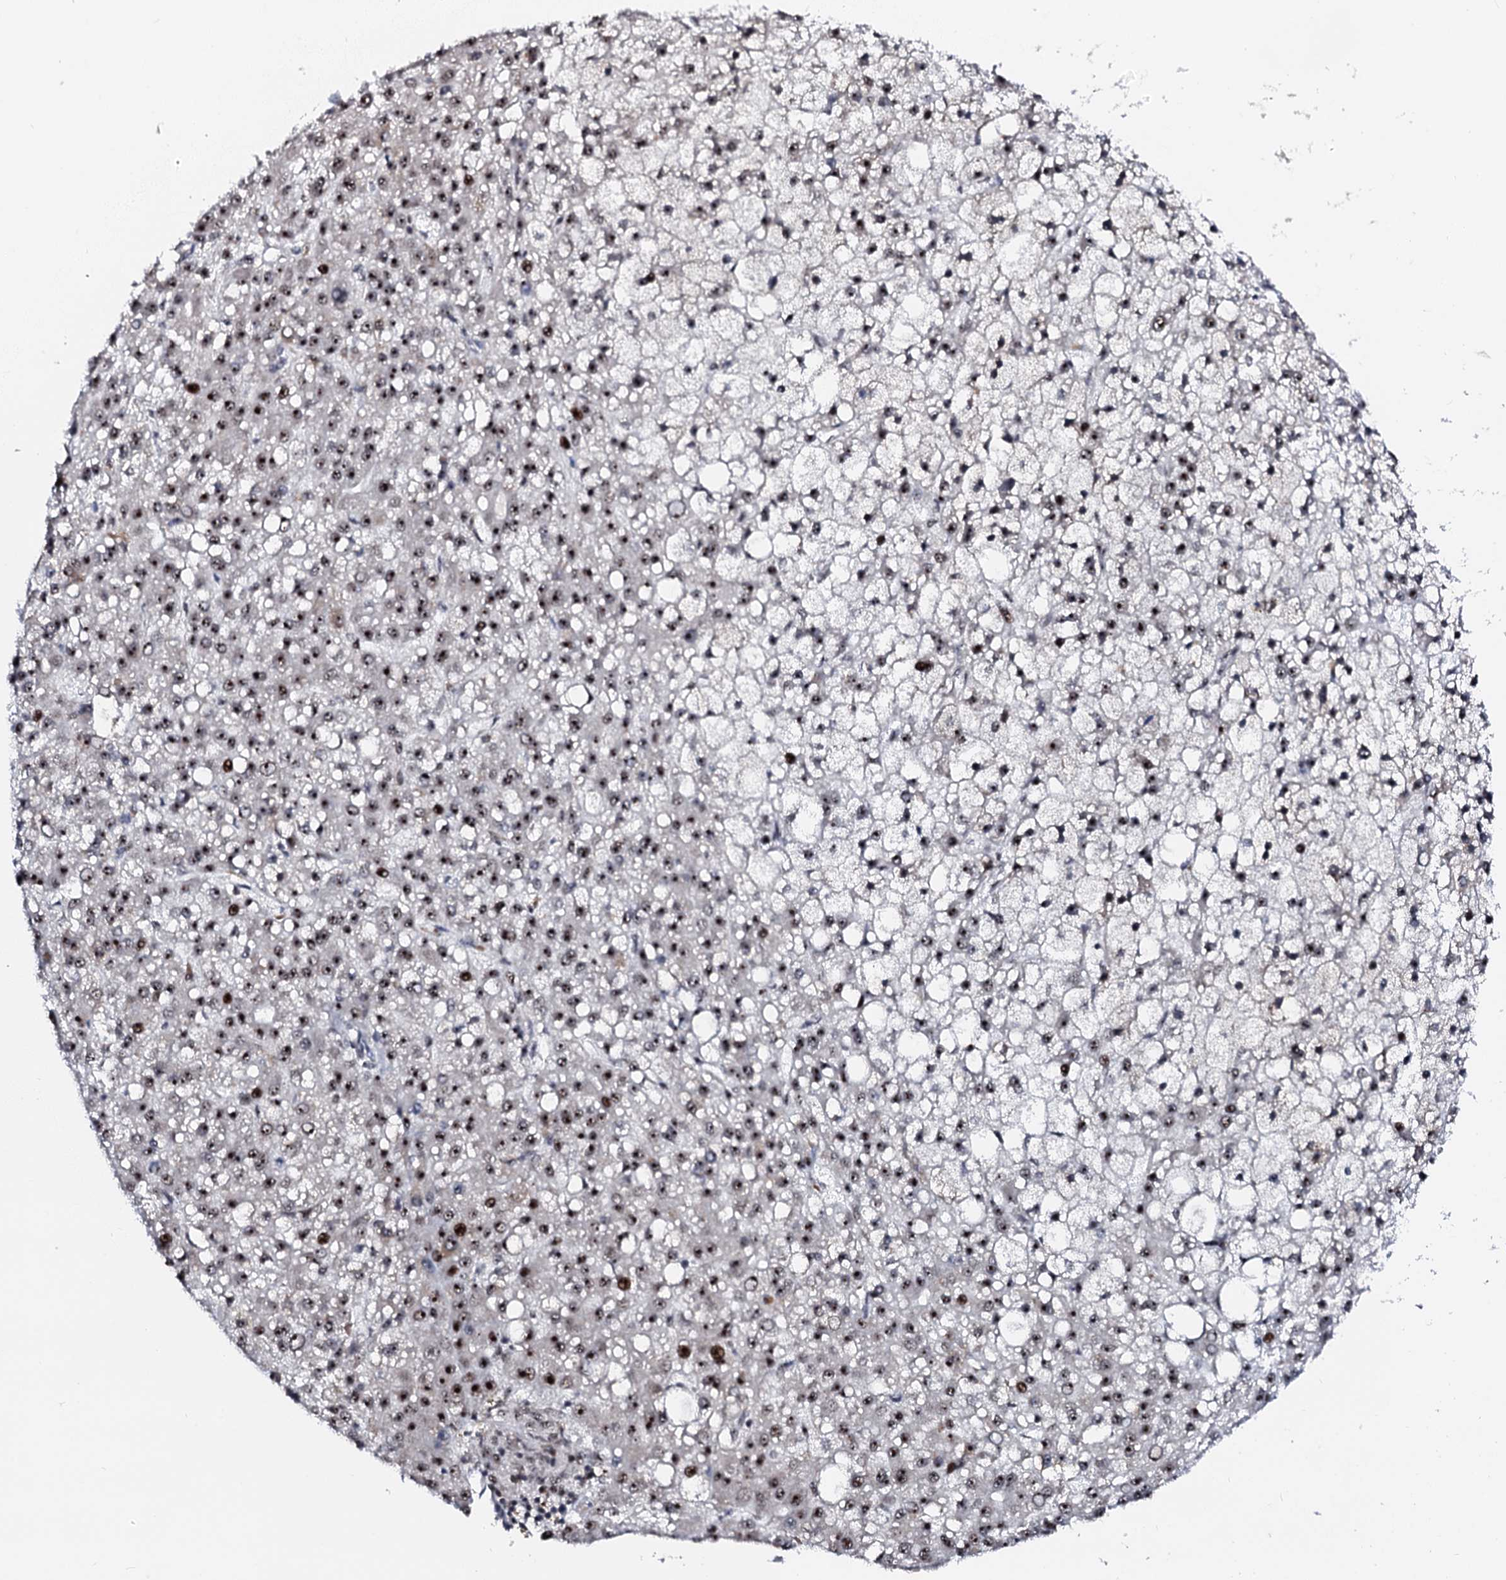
{"staining": {"intensity": "moderate", "quantity": ">75%", "location": "nuclear"}, "tissue": "liver cancer", "cell_type": "Tumor cells", "image_type": "cancer", "snomed": [{"axis": "morphology", "description": "Carcinoma, Hepatocellular, NOS"}, {"axis": "topography", "description": "Liver"}], "caption": "IHC photomicrograph of human liver hepatocellular carcinoma stained for a protein (brown), which reveals medium levels of moderate nuclear staining in approximately >75% of tumor cells.", "gene": "NEUROG3", "patient": {"sex": "male", "age": 67}}